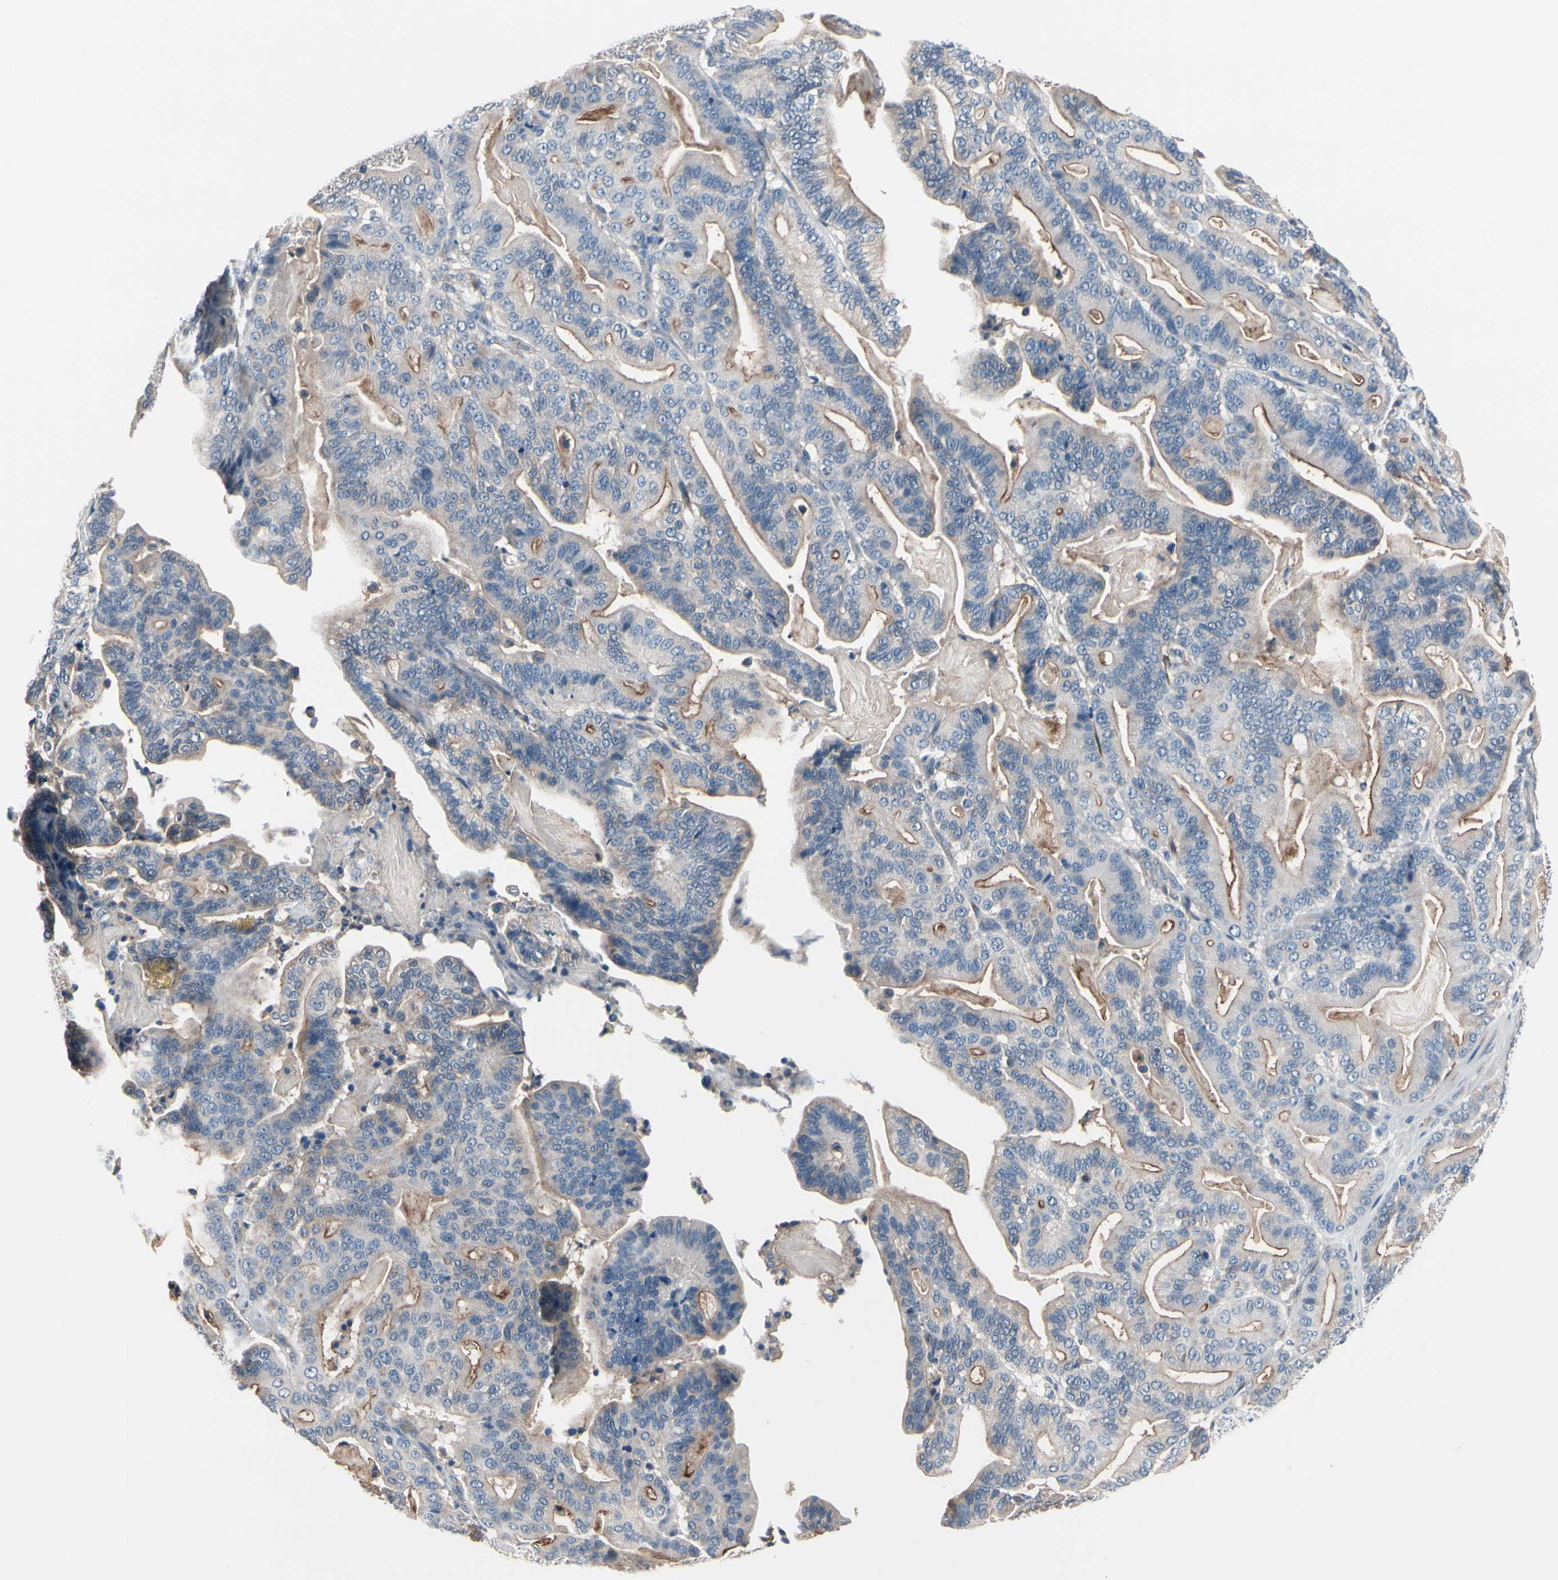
{"staining": {"intensity": "moderate", "quantity": "25%-75%", "location": "cytoplasmic/membranous"}, "tissue": "pancreatic cancer", "cell_type": "Tumor cells", "image_type": "cancer", "snomed": [{"axis": "morphology", "description": "Adenocarcinoma, NOS"}, {"axis": "topography", "description": "Pancreas"}], "caption": "There is medium levels of moderate cytoplasmic/membranous staining in tumor cells of pancreatic adenocarcinoma, as demonstrated by immunohistochemical staining (brown color).", "gene": "PRKAR2B", "patient": {"sex": "male", "age": 63}}